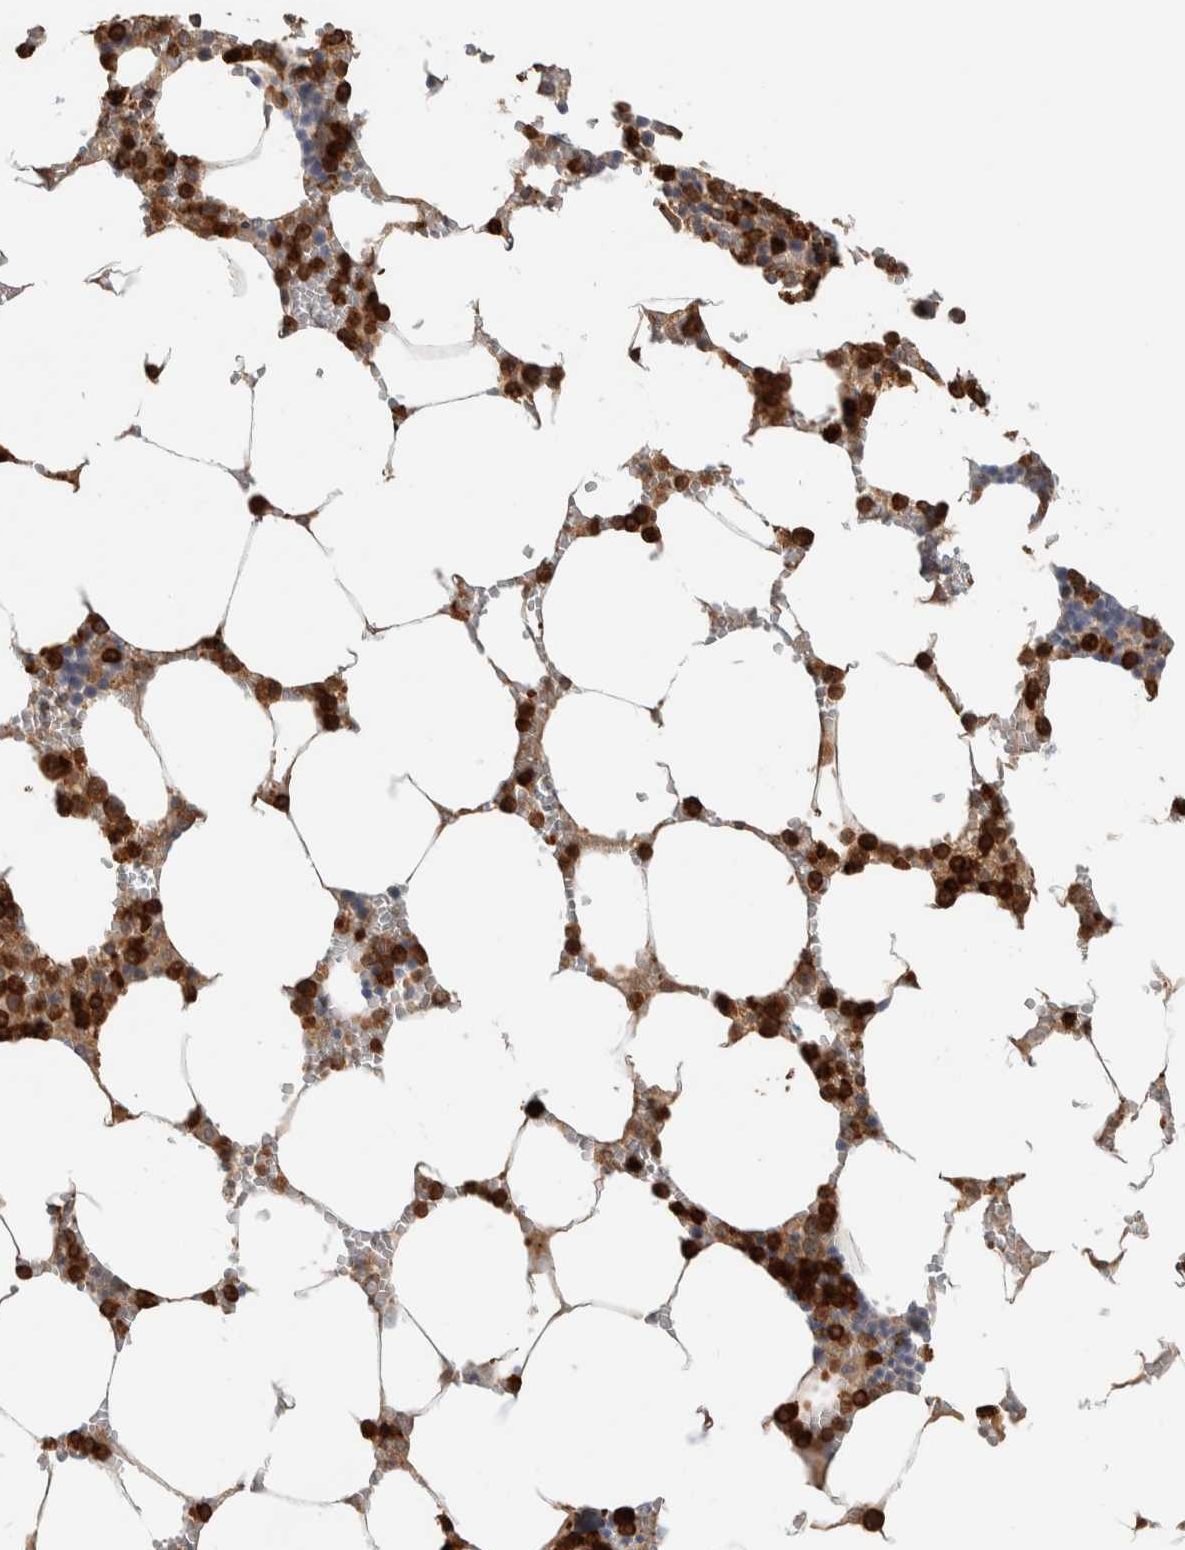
{"staining": {"intensity": "strong", "quantity": ">75%", "location": "cytoplasmic/membranous"}, "tissue": "bone marrow", "cell_type": "Hematopoietic cells", "image_type": "normal", "snomed": [{"axis": "morphology", "description": "Normal tissue, NOS"}, {"axis": "topography", "description": "Bone marrow"}], "caption": "Strong cytoplasmic/membranous positivity is seen in approximately >75% of hematopoietic cells in benign bone marrow. The protein is stained brown, and the nuclei are stained in blue (DAB (3,3'-diaminobenzidine) IHC with brightfield microscopy, high magnification).", "gene": "CNTROB", "patient": {"sex": "male", "age": 70}}